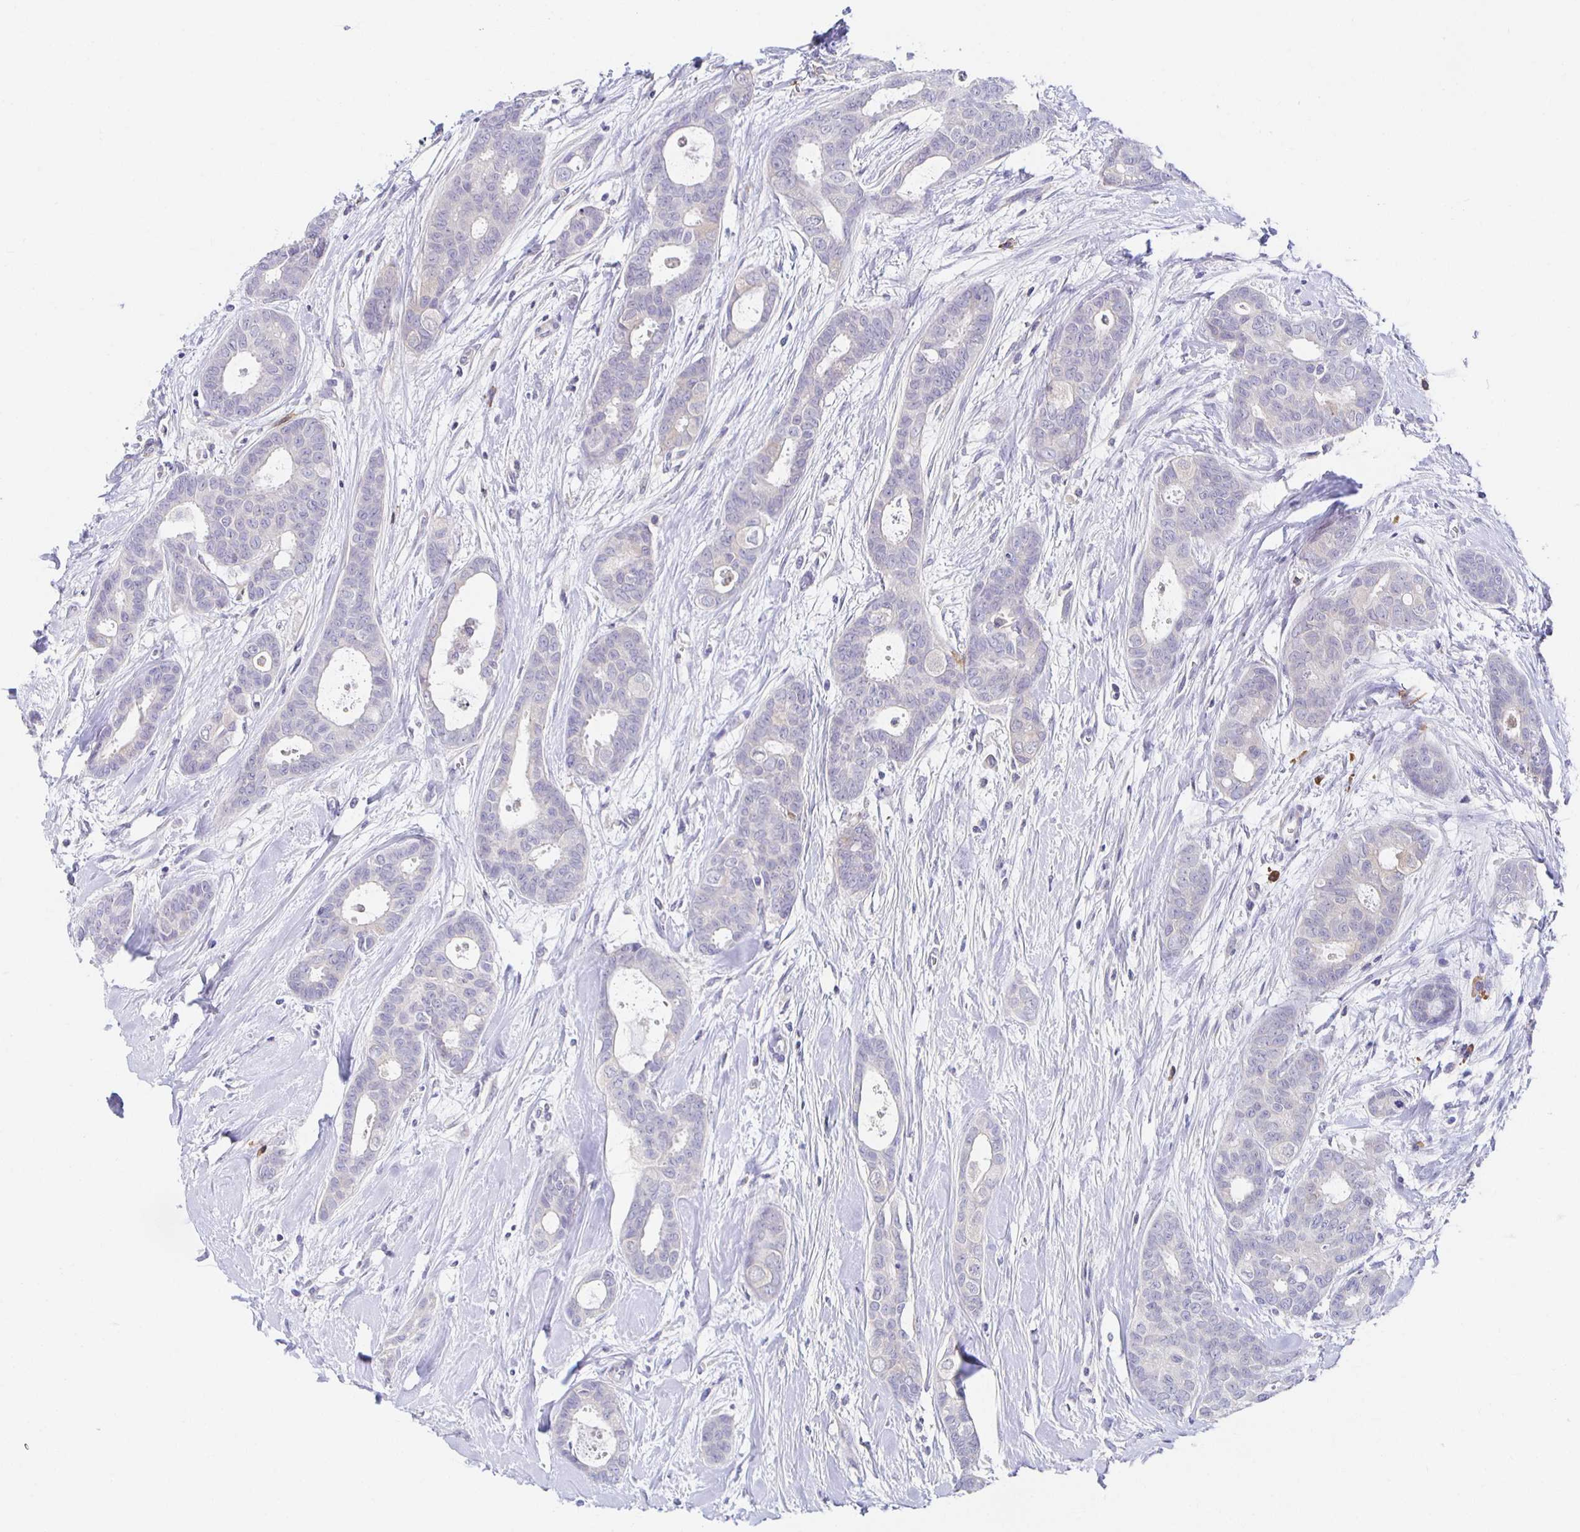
{"staining": {"intensity": "negative", "quantity": "none", "location": "none"}, "tissue": "breast cancer", "cell_type": "Tumor cells", "image_type": "cancer", "snomed": [{"axis": "morphology", "description": "Duct carcinoma"}, {"axis": "topography", "description": "Breast"}], "caption": "Tumor cells show no significant positivity in intraductal carcinoma (breast).", "gene": "BAD", "patient": {"sex": "female", "age": 45}}